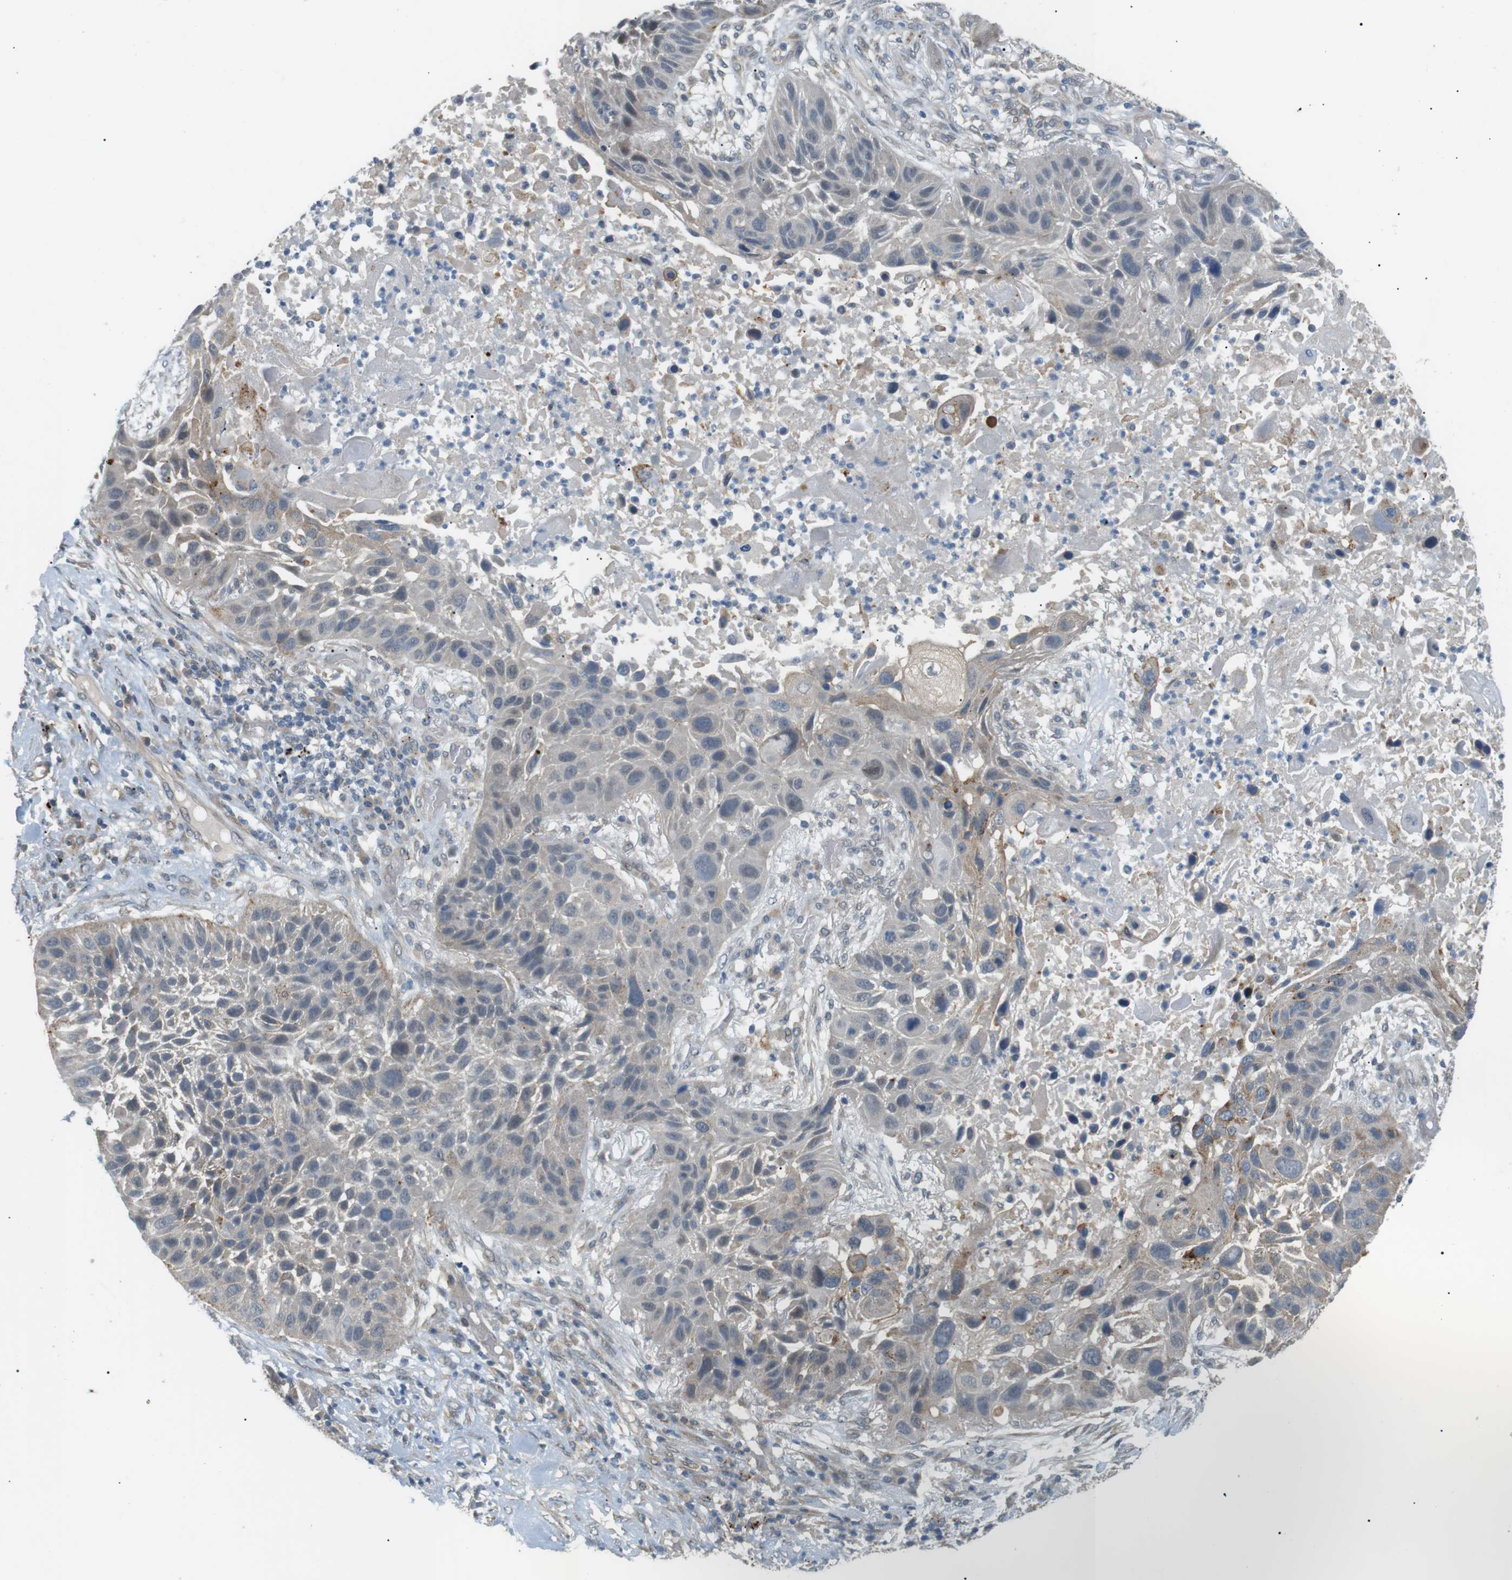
{"staining": {"intensity": "negative", "quantity": "none", "location": "none"}, "tissue": "lung cancer", "cell_type": "Tumor cells", "image_type": "cancer", "snomed": [{"axis": "morphology", "description": "Squamous cell carcinoma, NOS"}, {"axis": "topography", "description": "Lung"}], "caption": "Tumor cells are negative for protein expression in human lung cancer.", "gene": "B4GALNT2", "patient": {"sex": "male", "age": 57}}